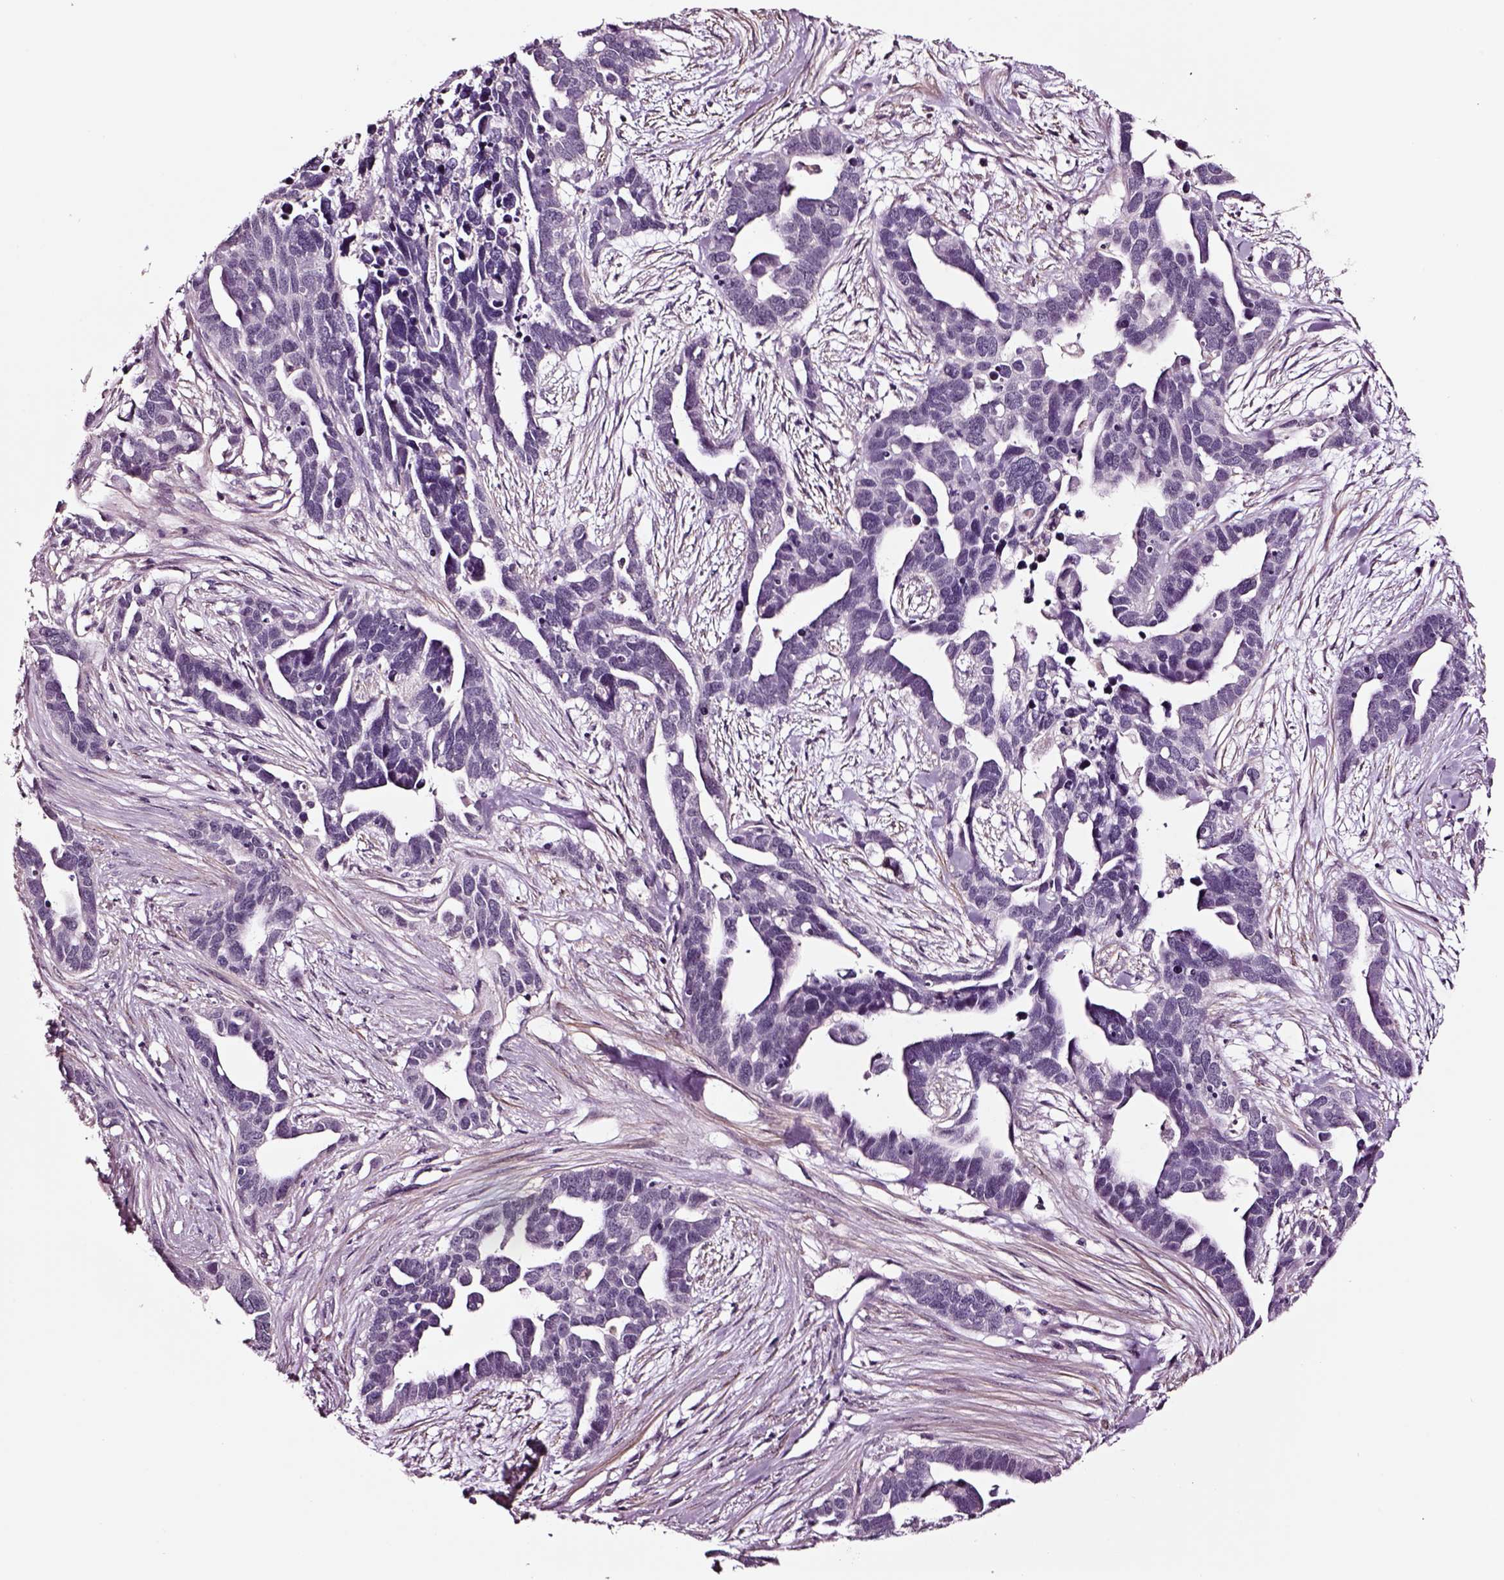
{"staining": {"intensity": "negative", "quantity": "none", "location": "none"}, "tissue": "ovarian cancer", "cell_type": "Tumor cells", "image_type": "cancer", "snomed": [{"axis": "morphology", "description": "Cystadenocarcinoma, serous, NOS"}, {"axis": "topography", "description": "Ovary"}], "caption": "DAB immunohistochemical staining of human ovarian cancer demonstrates no significant positivity in tumor cells.", "gene": "SOX10", "patient": {"sex": "female", "age": 54}}